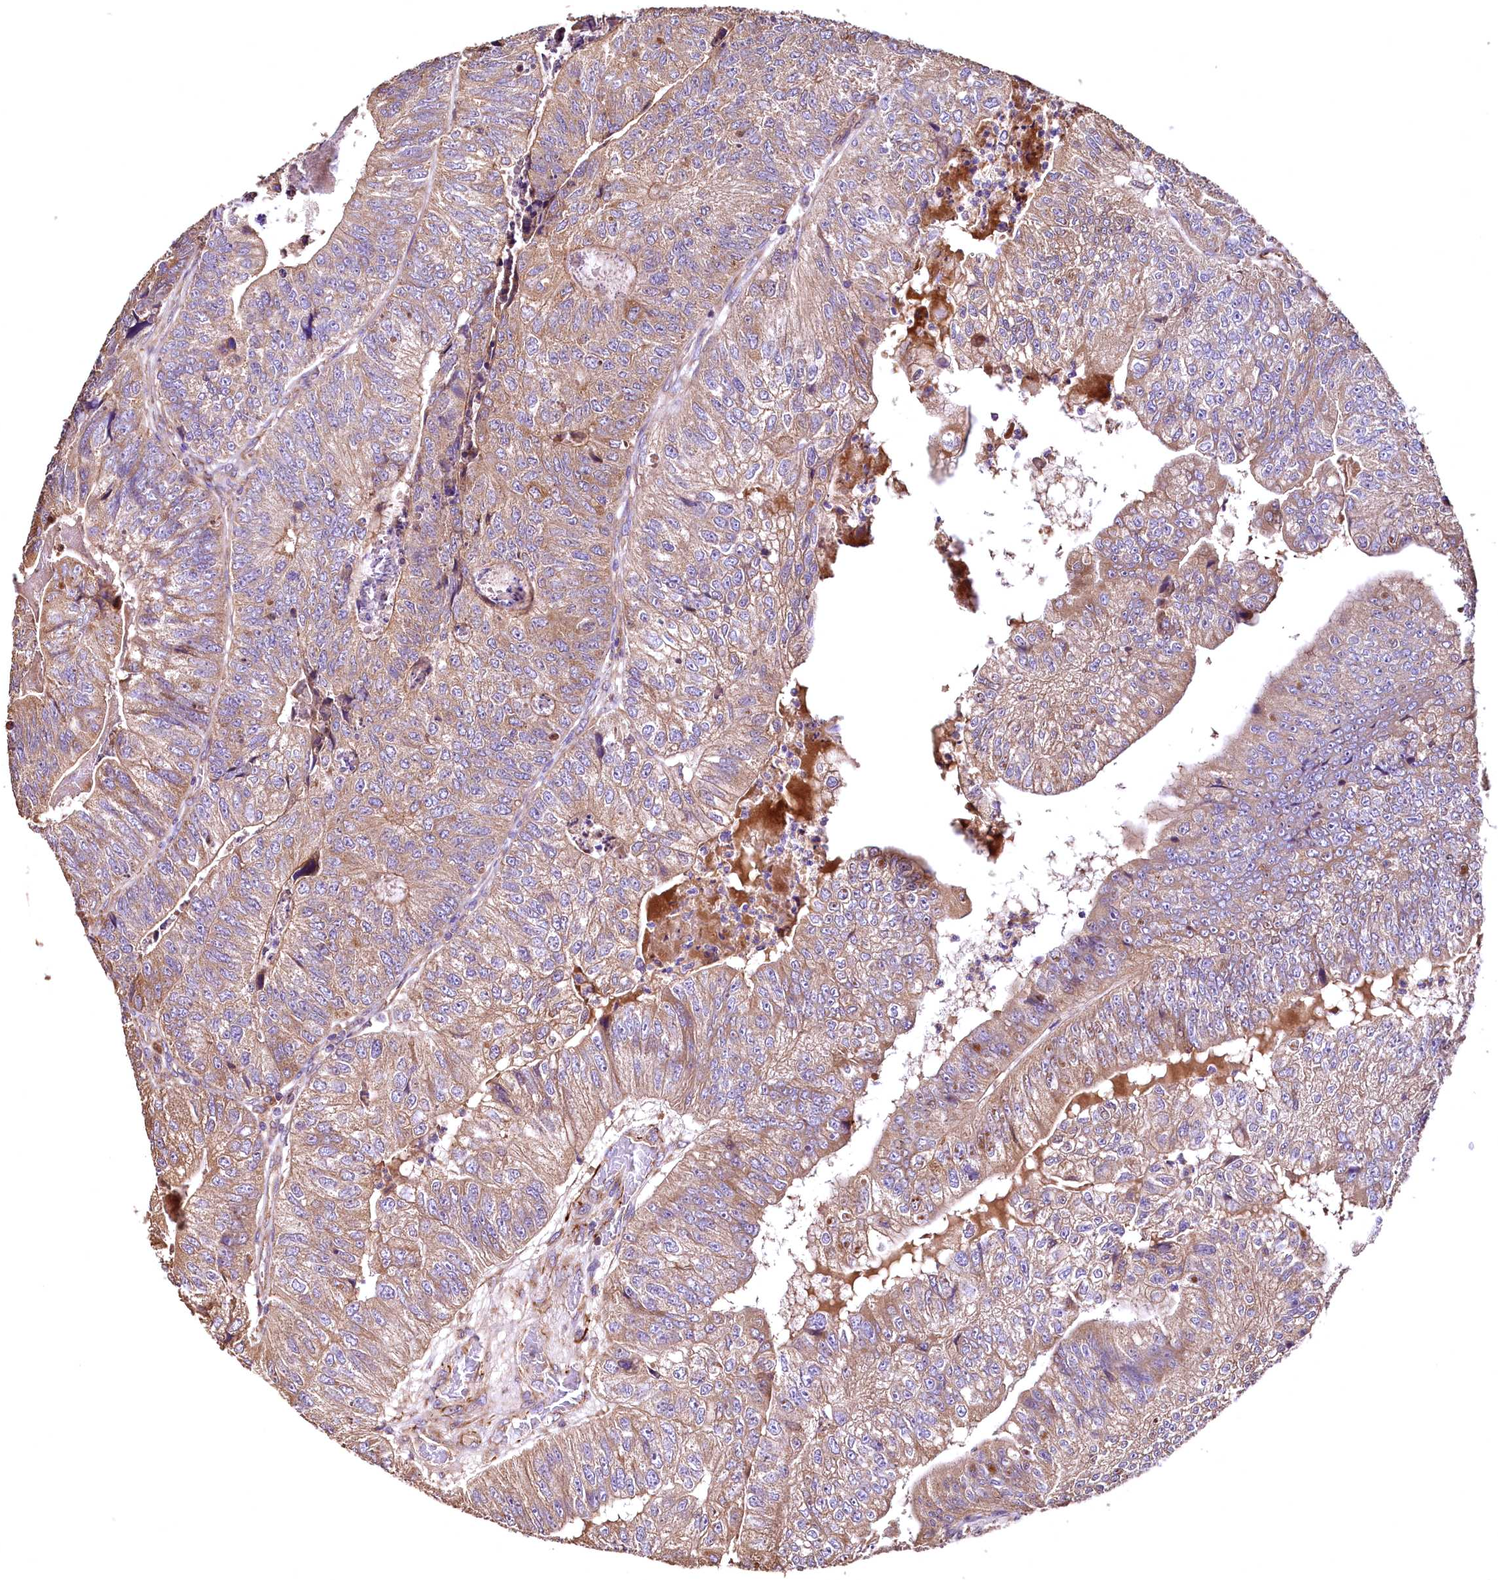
{"staining": {"intensity": "moderate", "quantity": ">75%", "location": "cytoplasmic/membranous"}, "tissue": "colorectal cancer", "cell_type": "Tumor cells", "image_type": "cancer", "snomed": [{"axis": "morphology", "description": "Adenocarcinoma, NOS"}, {"axis": "topography", "description": "Colon"}], "caption": "Colorectal cancer (adenocarcinoma) stained for a protein exhibits moderate cytoplasmic/membranous positivity in tumor cells.", "gene": "RASSF1", "patient": {"sex": "female", "age": 67}}